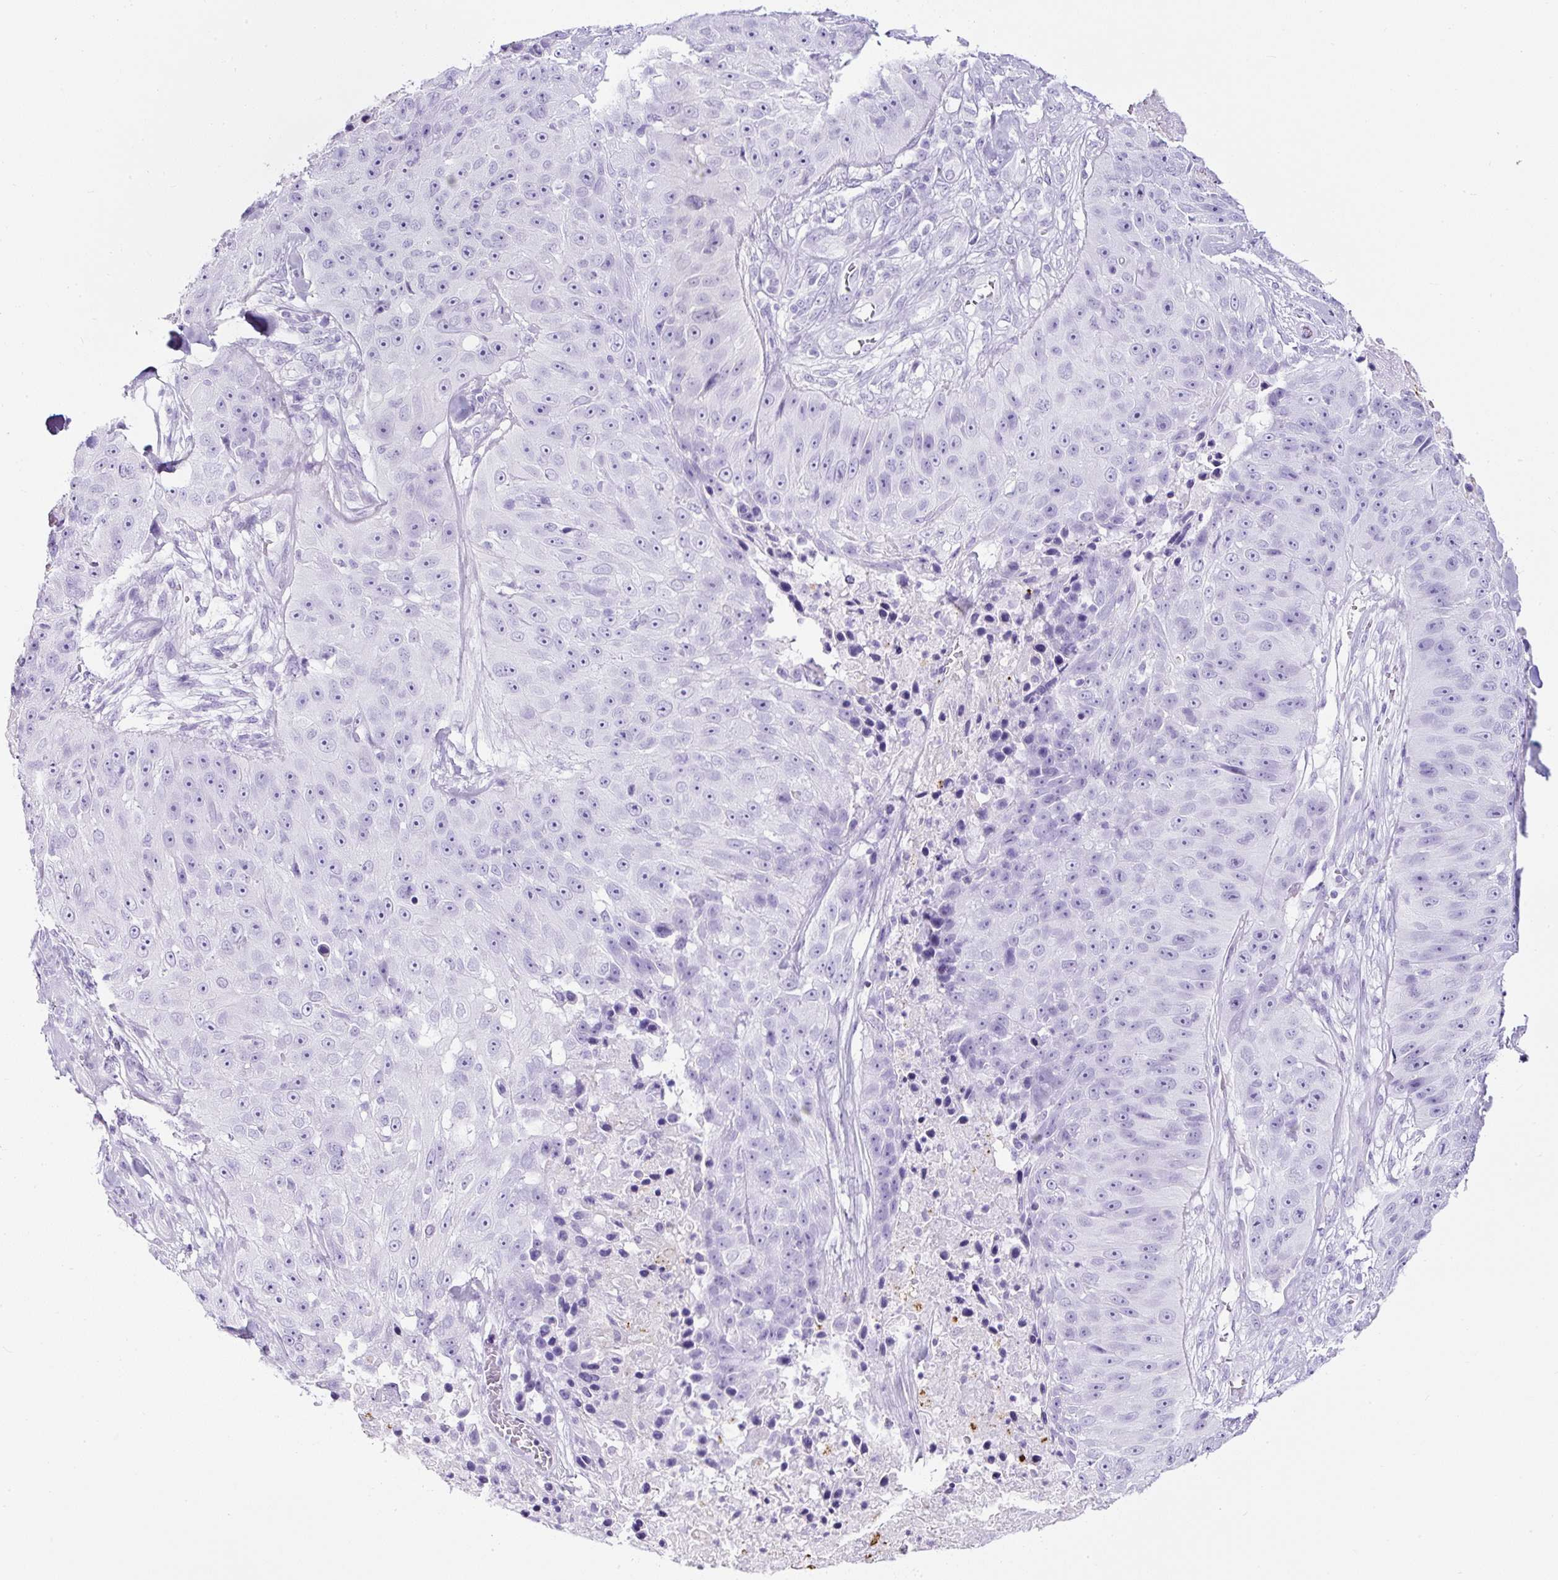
{"staining": {"intensity": "negative", "quantity": "none", "location": "none"}, "tissue": "skin cancer", "cell_type": "Tumor cells", "image_type": "cancer", "snomed": [{"axis": "morphology", "description": "Squamous cell carcinoma, NOS"}, {"axis": "topography", "description": "Skin"}], "caption": "Immunohistochemical staining of human squamous cell carcinoma (skin) displays no significant staining in tumor cells.", "gene": "TMEM200B", "patient": {"sex": "female", "age": 87}}